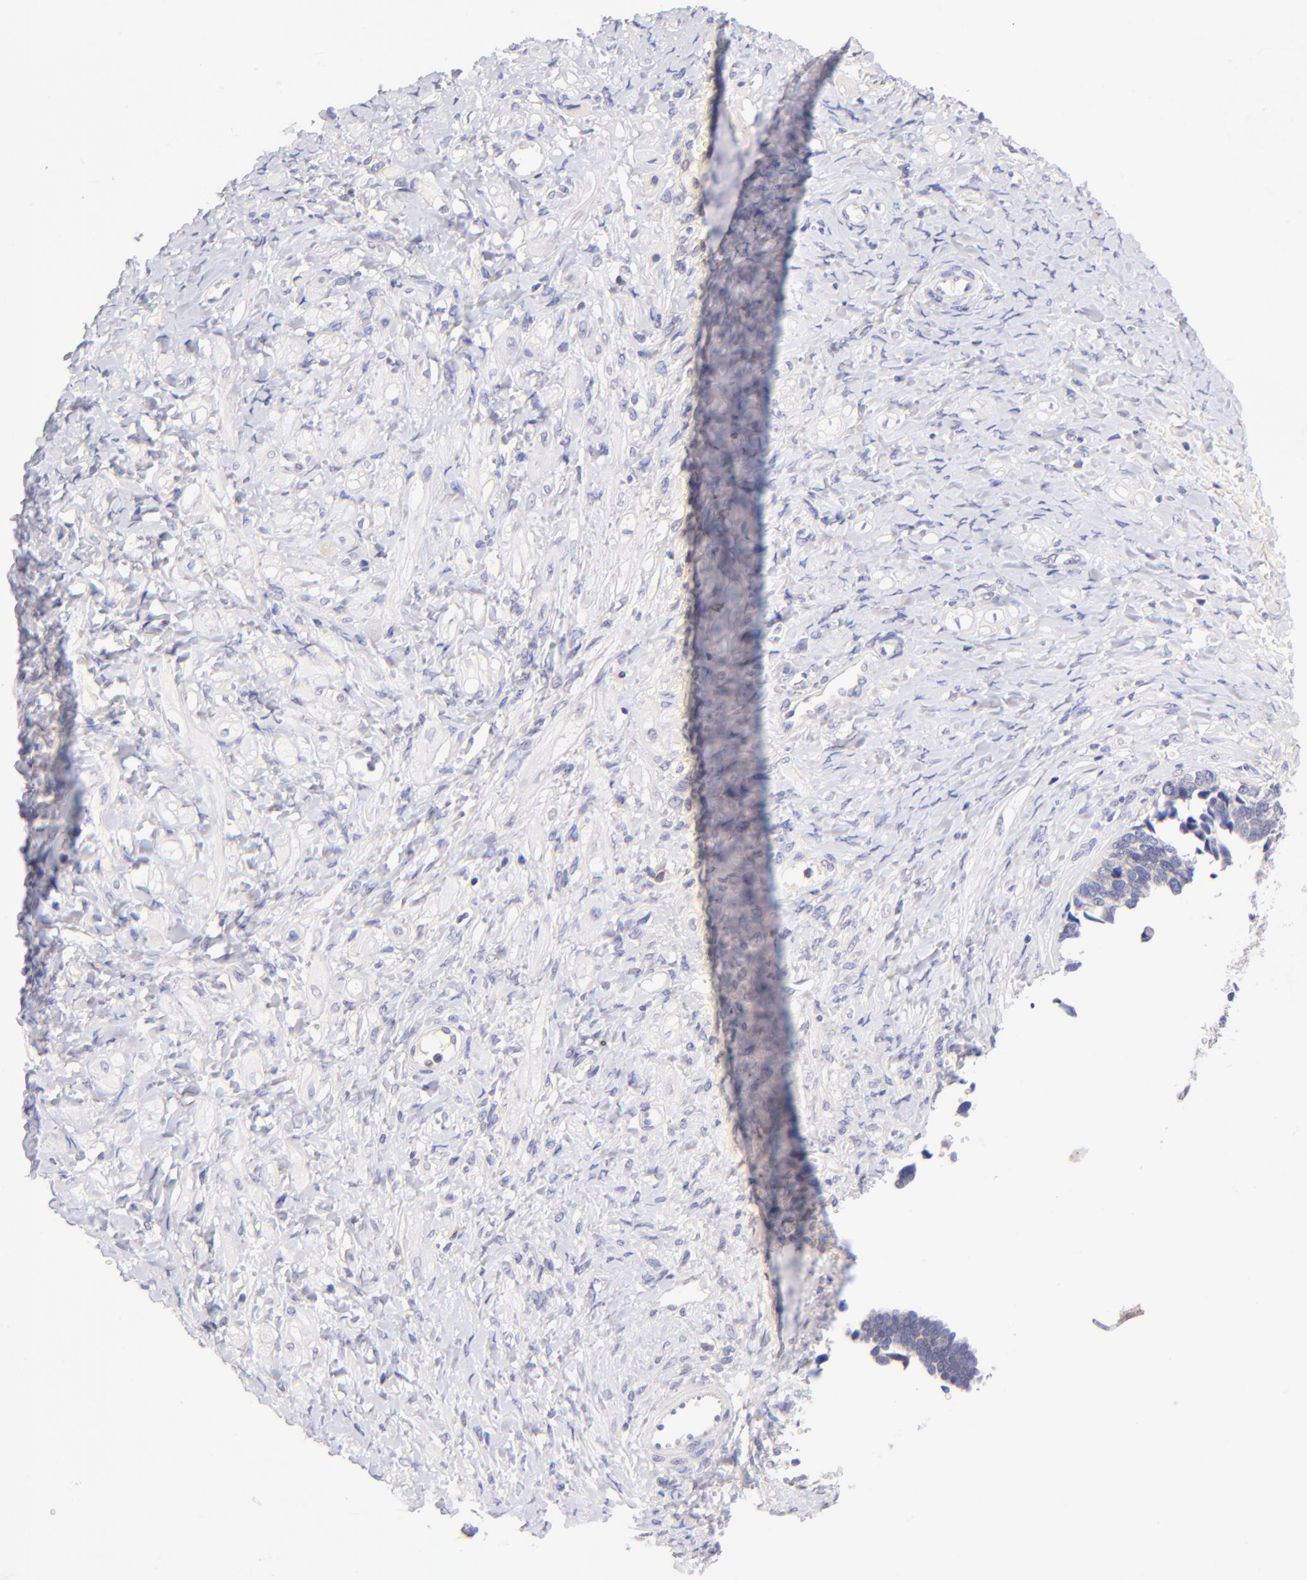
{"staining": {"intensity": "weak", "quantity": "<25%", "location": "cytoplasmic/membranous"}, "tissue": "ovarian cancer", "cell_type": "Tumor cells", "image_type": "cancer", "snomed": [{"axis": "morphology", "description": "Cystadenocarcinoma, serous, NOS"}, {"axis": "topography", "description": "Ovary"}], "caption": "The histopathology image shows no staining of tumor cells in ovarian cancer.", "gene": "RPL11", "patient": {"sex": "female", "age": 77}}